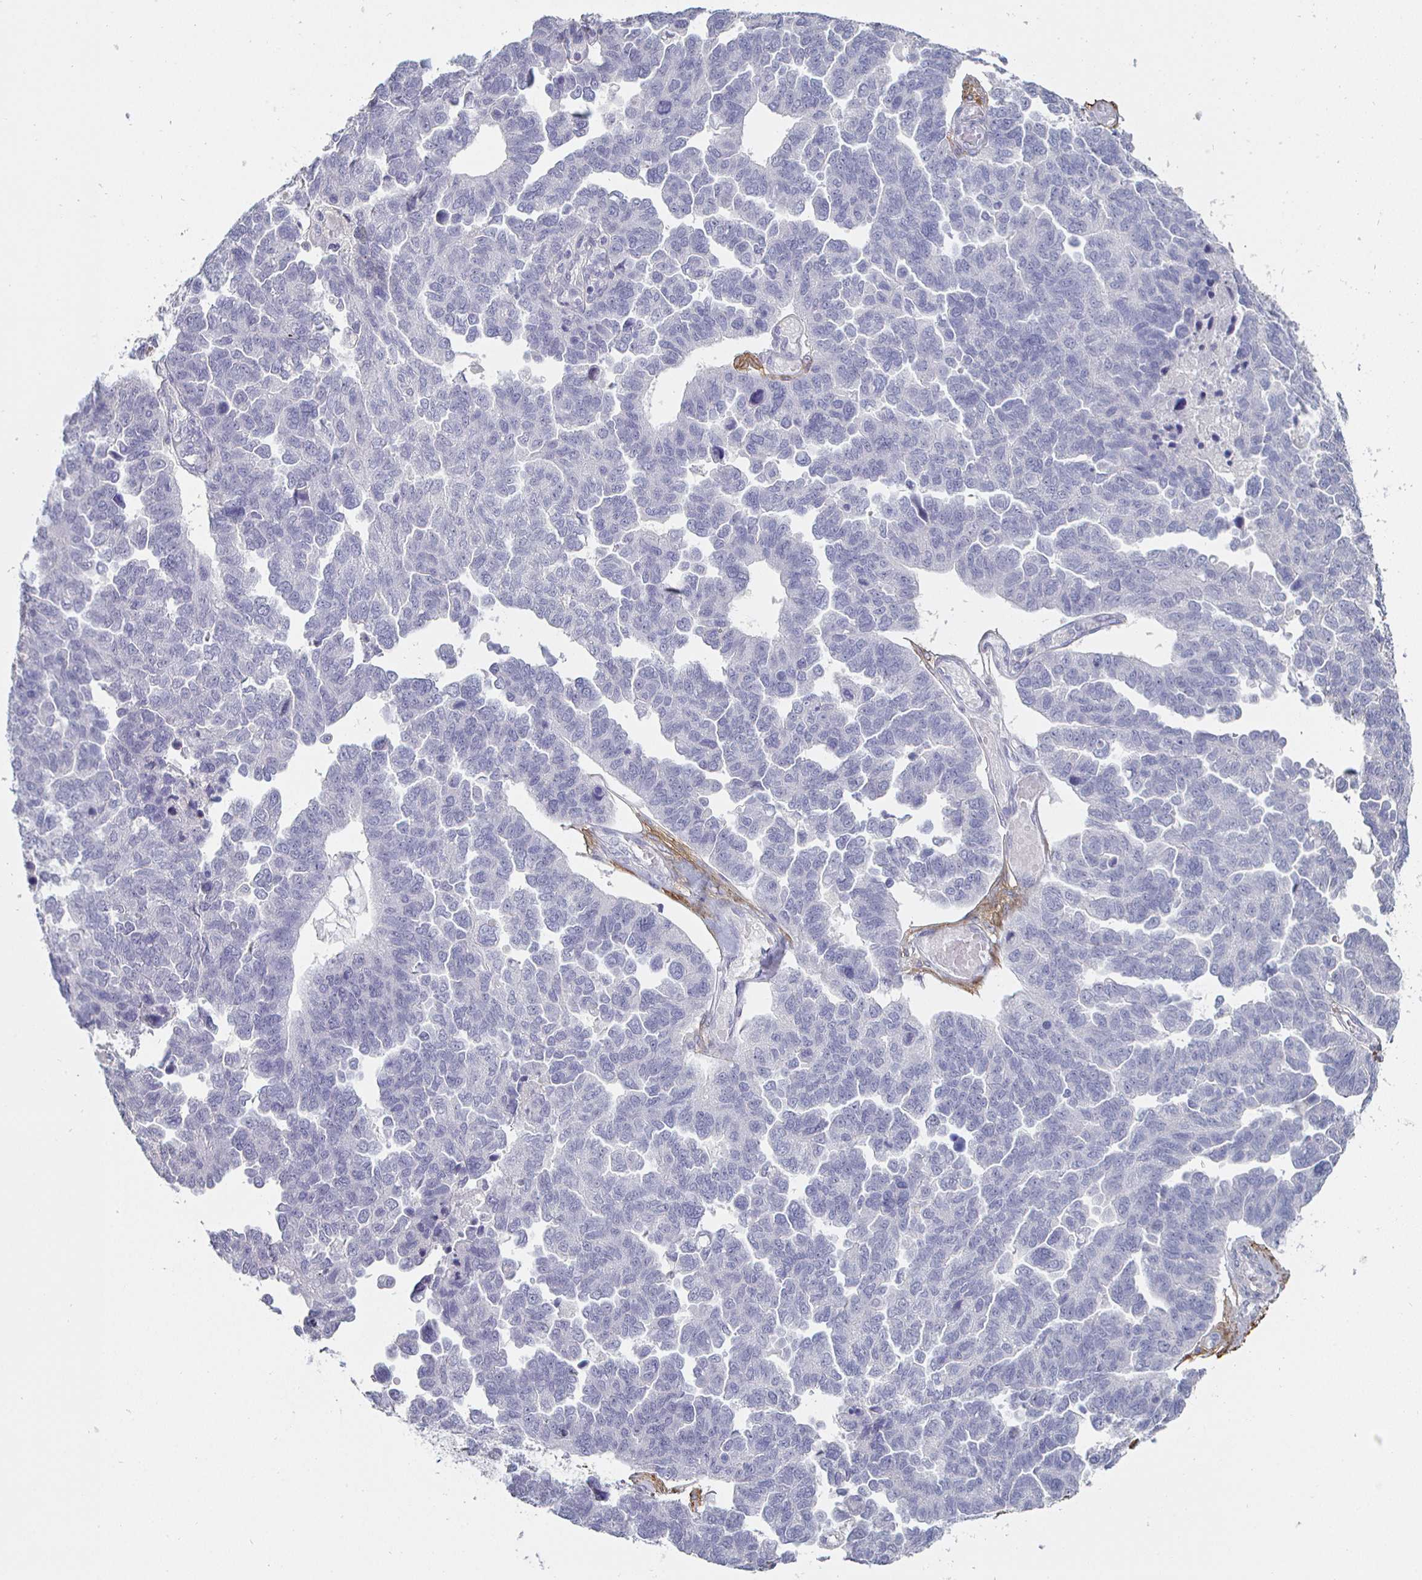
{"staining": {"intensity": "negative", "quantity": "none", "location": "none"}, "tissue": "ovarian cancer", "cell_type": "Tumor cells", "image_type": "cancer", "snomed": [{"axis": "morphology", "description": "Cystadenocarcinoma, serous, NOS"}, {"axis": "topography", "description": "Ovary"}], "caption": "Tumor cells are negative for brown protein staining in serous cystadenocarcinoma (ovarian).", "gene": "ENPP1", "patient": {"sex": "female", "age": 64}}